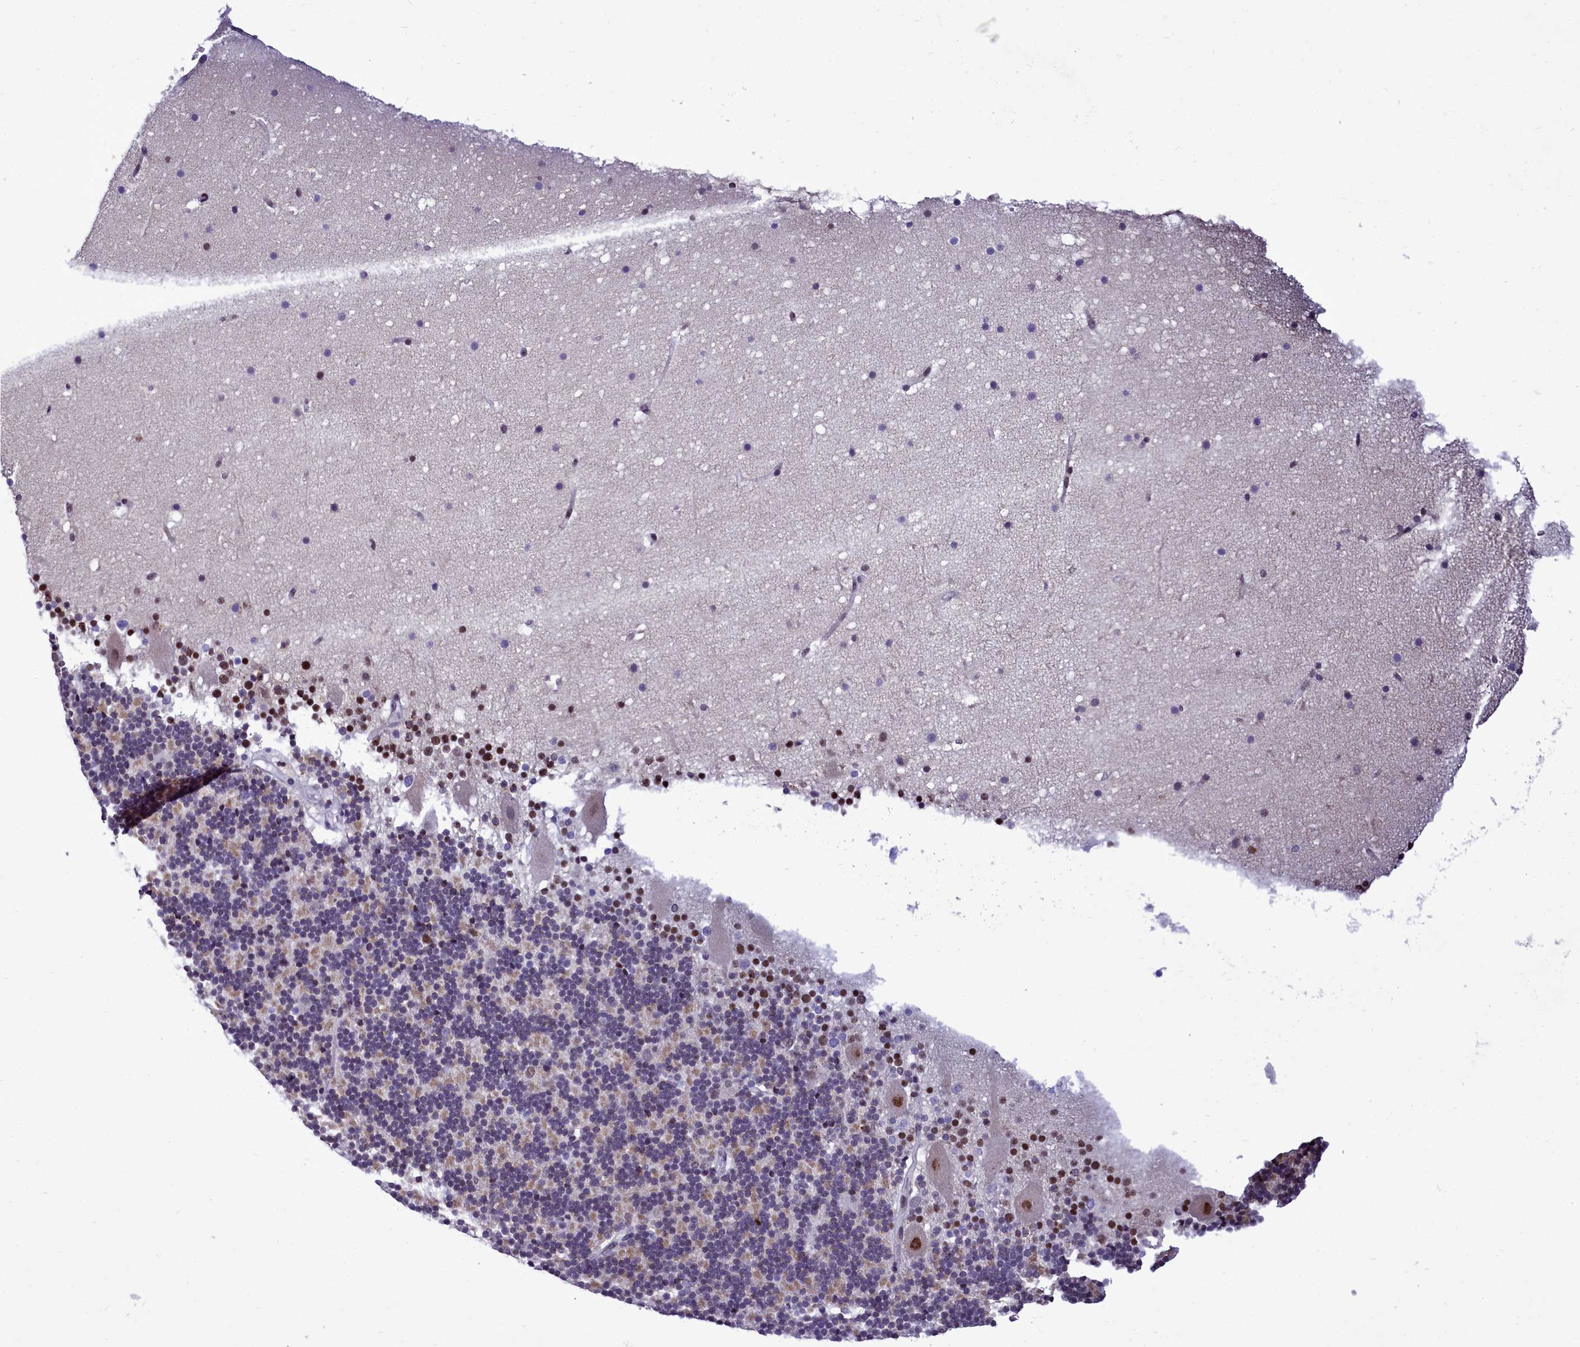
{"staining": {"intensity": "moderate", "quantity": "25%-75%", "location": "cytoplasmic/membranous,nuclear"}, "tissue": "cerebellum", "cell_type": "Cells in granular layer", "image_type": "normal", "snomed": [{"axis": "morphology", "description": "Normal tissue, NOS"}, {"axis": "topography", "description": "Cerebellum"}], "caption": "An immunohistochemistry histopathology image of unremarkable tissue is shown. Protein staining in brown labels moderate cytoplasmic/membranous,nuclear positivity in cerebellum within cells in granular layer.", "gene": "POM121L2", "patient": {"sex": "male", "age": 57}}